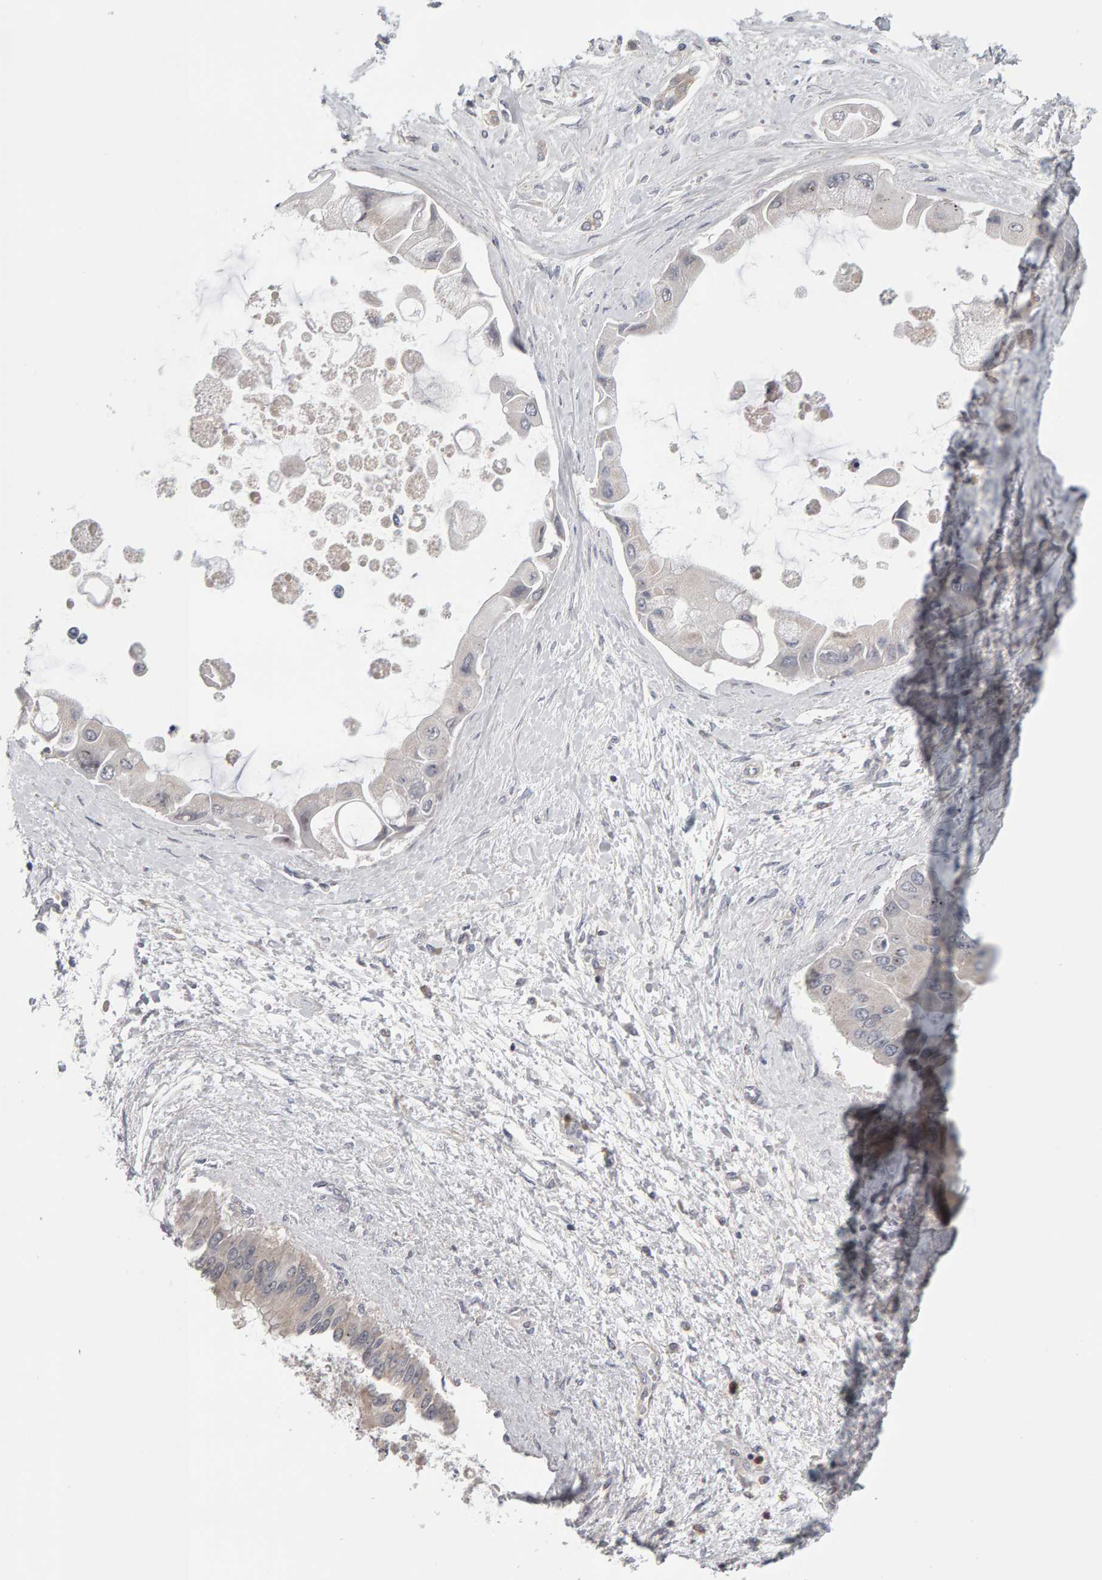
{"staining": {"intensity": "weak", "quantity": "<25%", "location": "cytoplasmic/membranous"}, "tissue": "liver cancer", "cell_type": "Tumor cells", "image_type": "cancer", "snomed": [{"axis": "morphology", "description": "Cholangiocarcinoma"}, {"axis": "topography", "description": "Liver"}], "caption": "DAB (3,3'-diaminobenzidine) immunohistochemical staining of liver cancer shows no significant positivity in tumor cells.", "gene": "MSRA", "patient": {"sex": "male", "age": 50}}